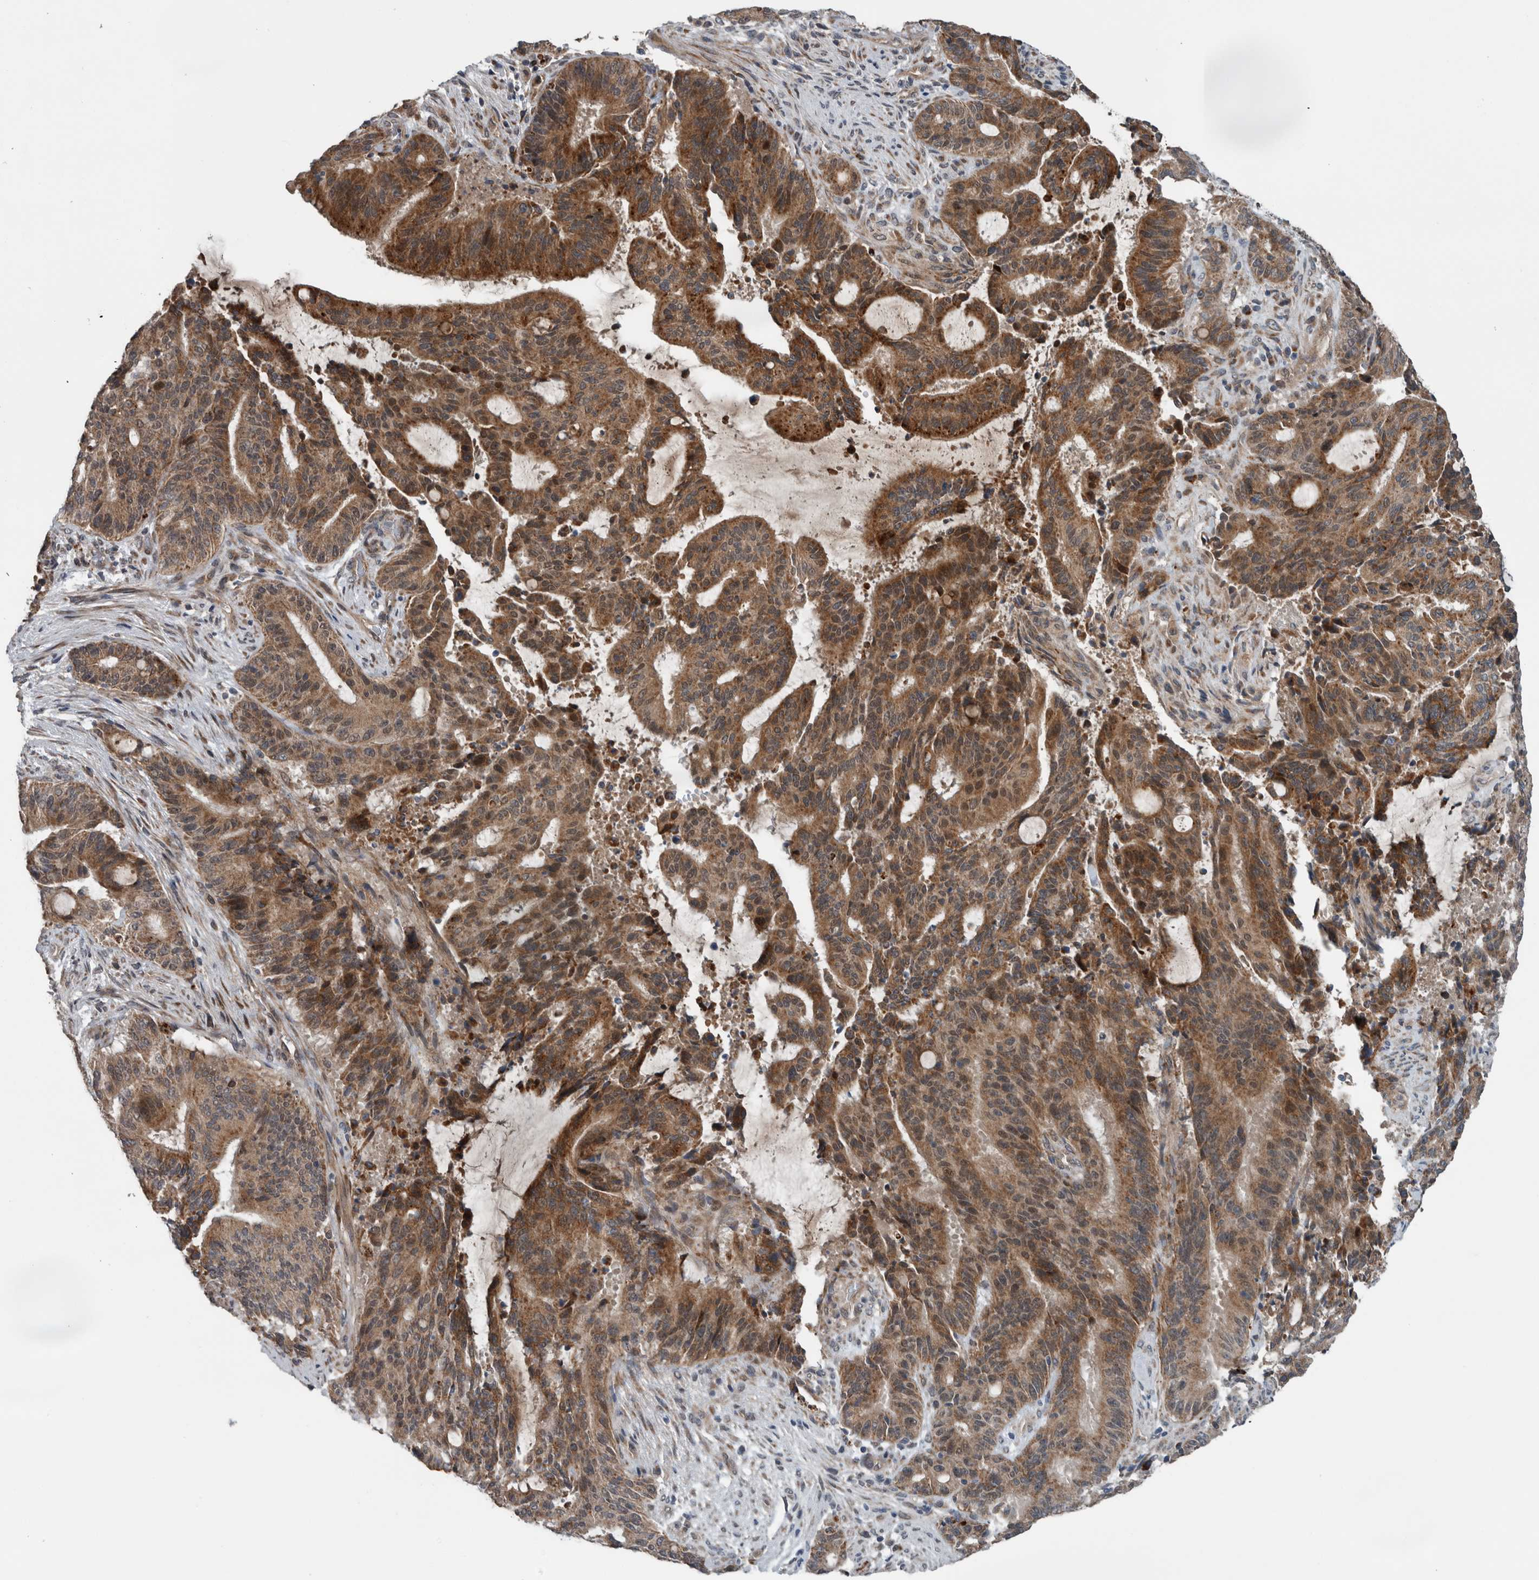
{"staining": {"intensity": "strong", "quantity": ">75%", "location": "cytoplasmic/membranous"}, "tissue": "liver cancer", "cell_type": "Tumor cells", "image_type": "cancer", "snomed": [{"axis": "morphology", "description": "Normal tissue, NOS"}, {"axis": "morphology", "description": "Cholangiocarcinoma"}, {"axis": "topography", "description": "Liver"}, {"axis": "topography", "description": "Peripheral nerve tissue"}], "caption": "This is a micrograph of immunohistochemistry (IHC) staining of liver cholangiocarcinoma, which shows strong expression in the cytoplasmic/membranous of tumor cells.", "gene": "GBA2", "patient": {"sex": "female", "age": 73}}